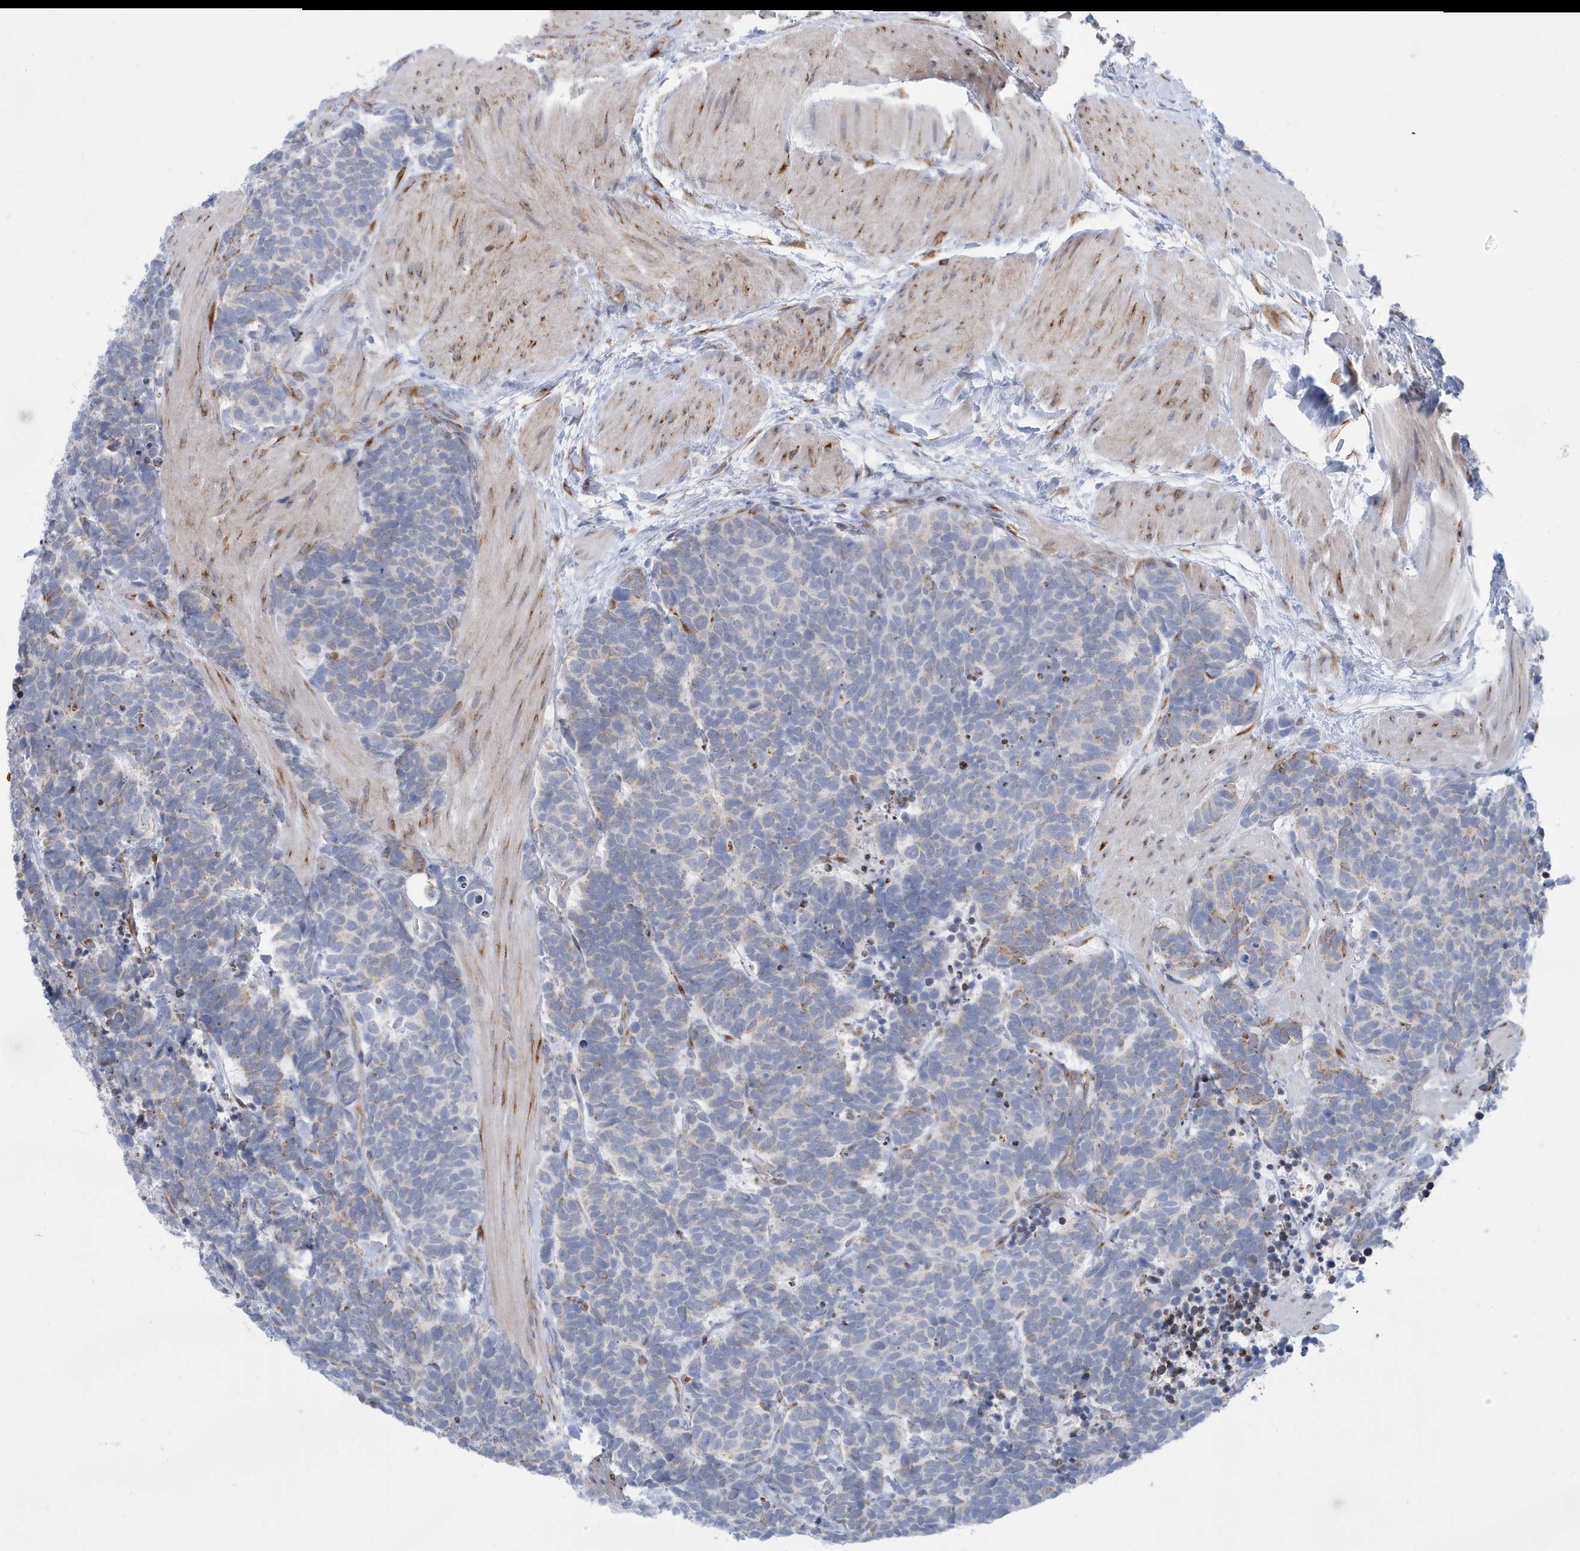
{"staining": {"intensity": "negative", "quantity": "none", "location": "none"}, "tissue": "carcinoid", "cell_type": "Tumor cells", "image_type": "cancer", "snomed": [{"axis": "morphology", "description": "Carcinoma, NOS"}, {"axis": "morphology", "description": "Carcinoid, malignant, NOS"}, {"axis": "topography", "description": "Urinary bladder"}], "caption": "Tumor cells show no significant protein positivity in carcinoid.", "gene": "SEMA3F", "patient": {"sex": "male", "age": 57}}